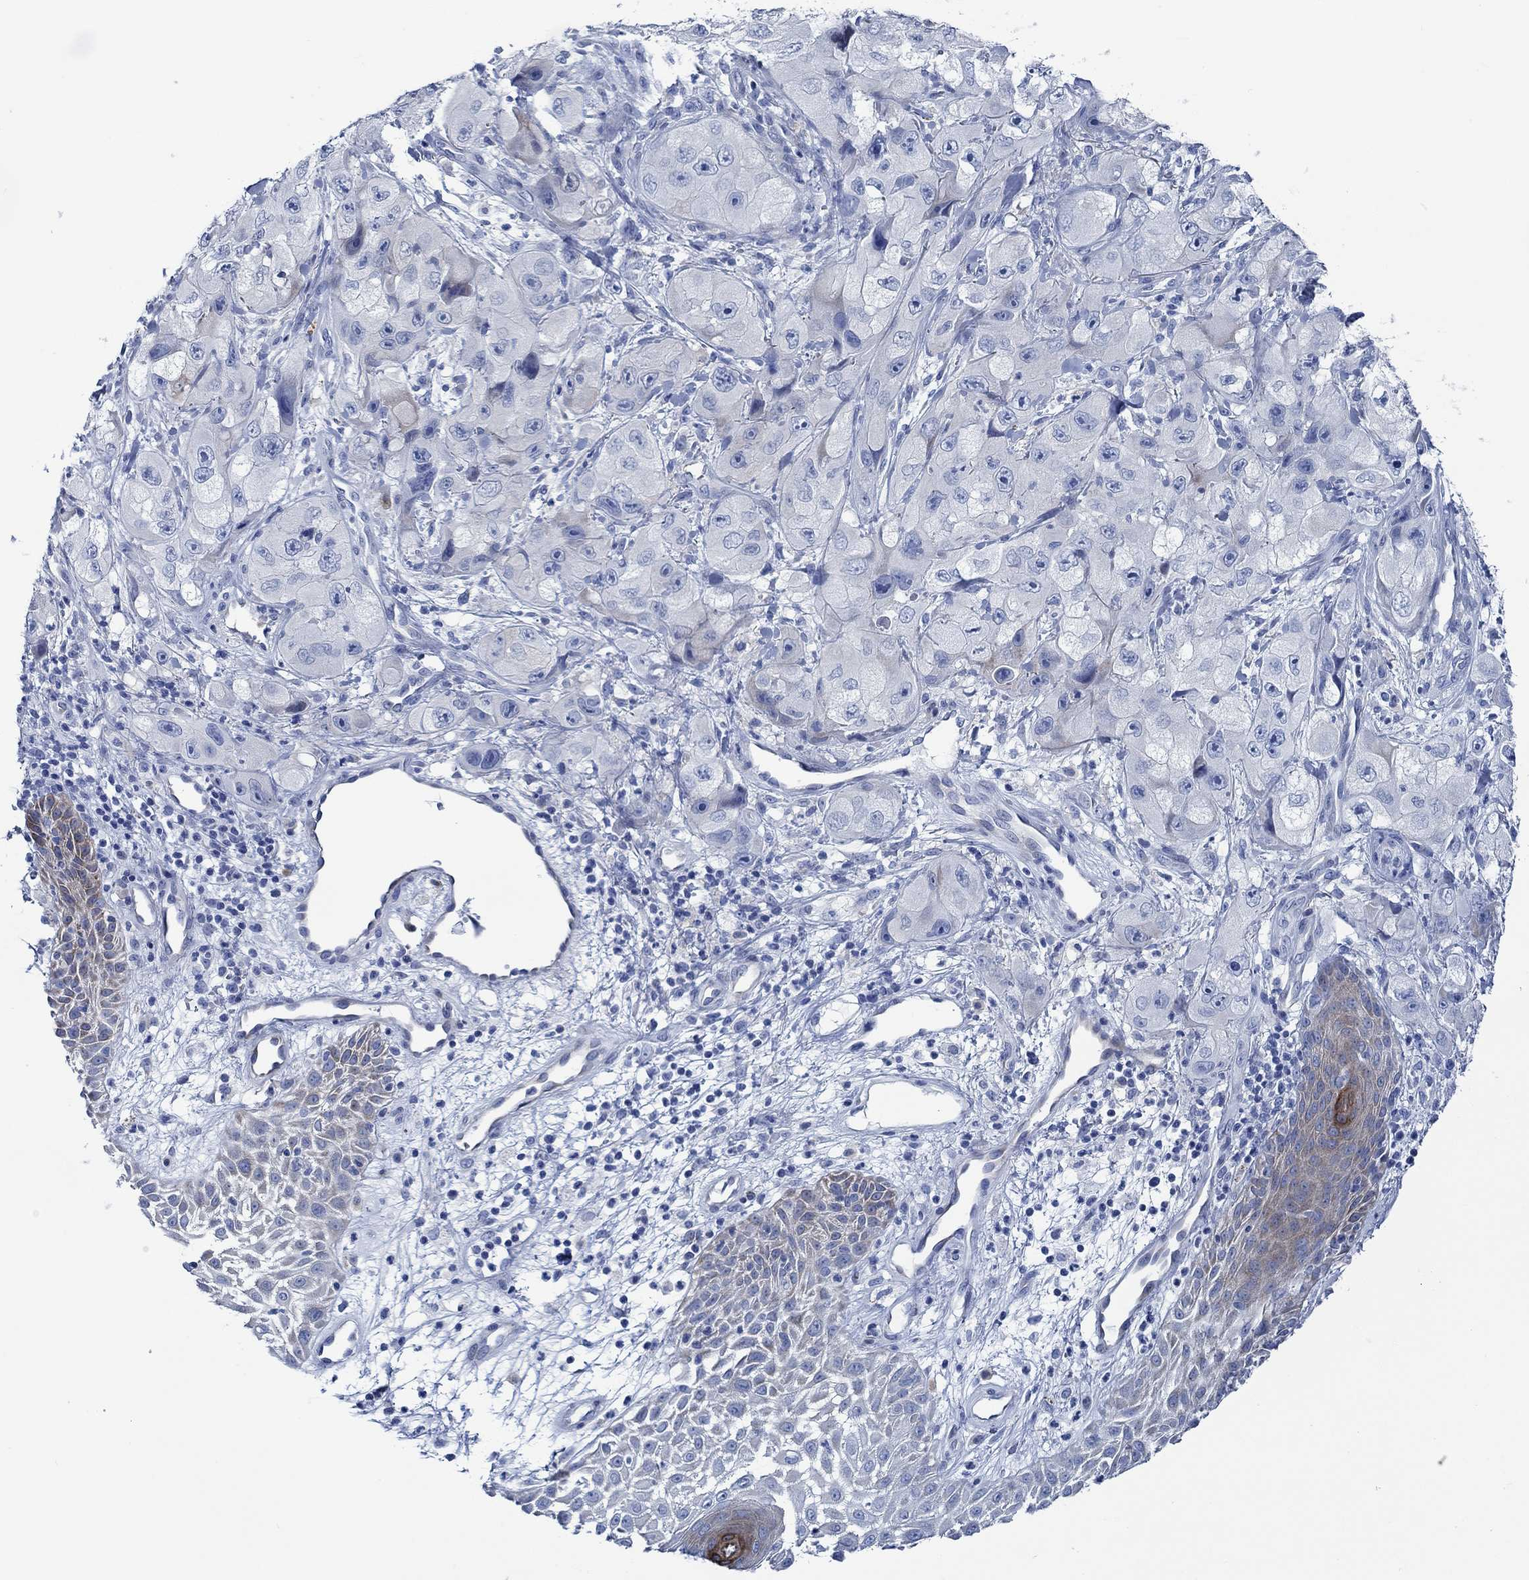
{"staining": {"intensity": "negative", "quantity": "none", "location": "none"}, "tissue": "skin cancer", "cell_type": "Tumor cells", "image_type": "cancer", "snomed": [{"axis": "morphology", "description": "Squamous cell carcinoma, NOS"}, {"axis": "topography", "description": "Skin"}, {"axis": "topography", "description": "Subcutis"}], "caption": "A high-resolution micrograph shows immunohistochemistry (IHC) staining of skin cancer, which displays no significant positivity in tumor cells.", "gene": "SVEP1", "patient": {"sex": "male", "age": 73}}